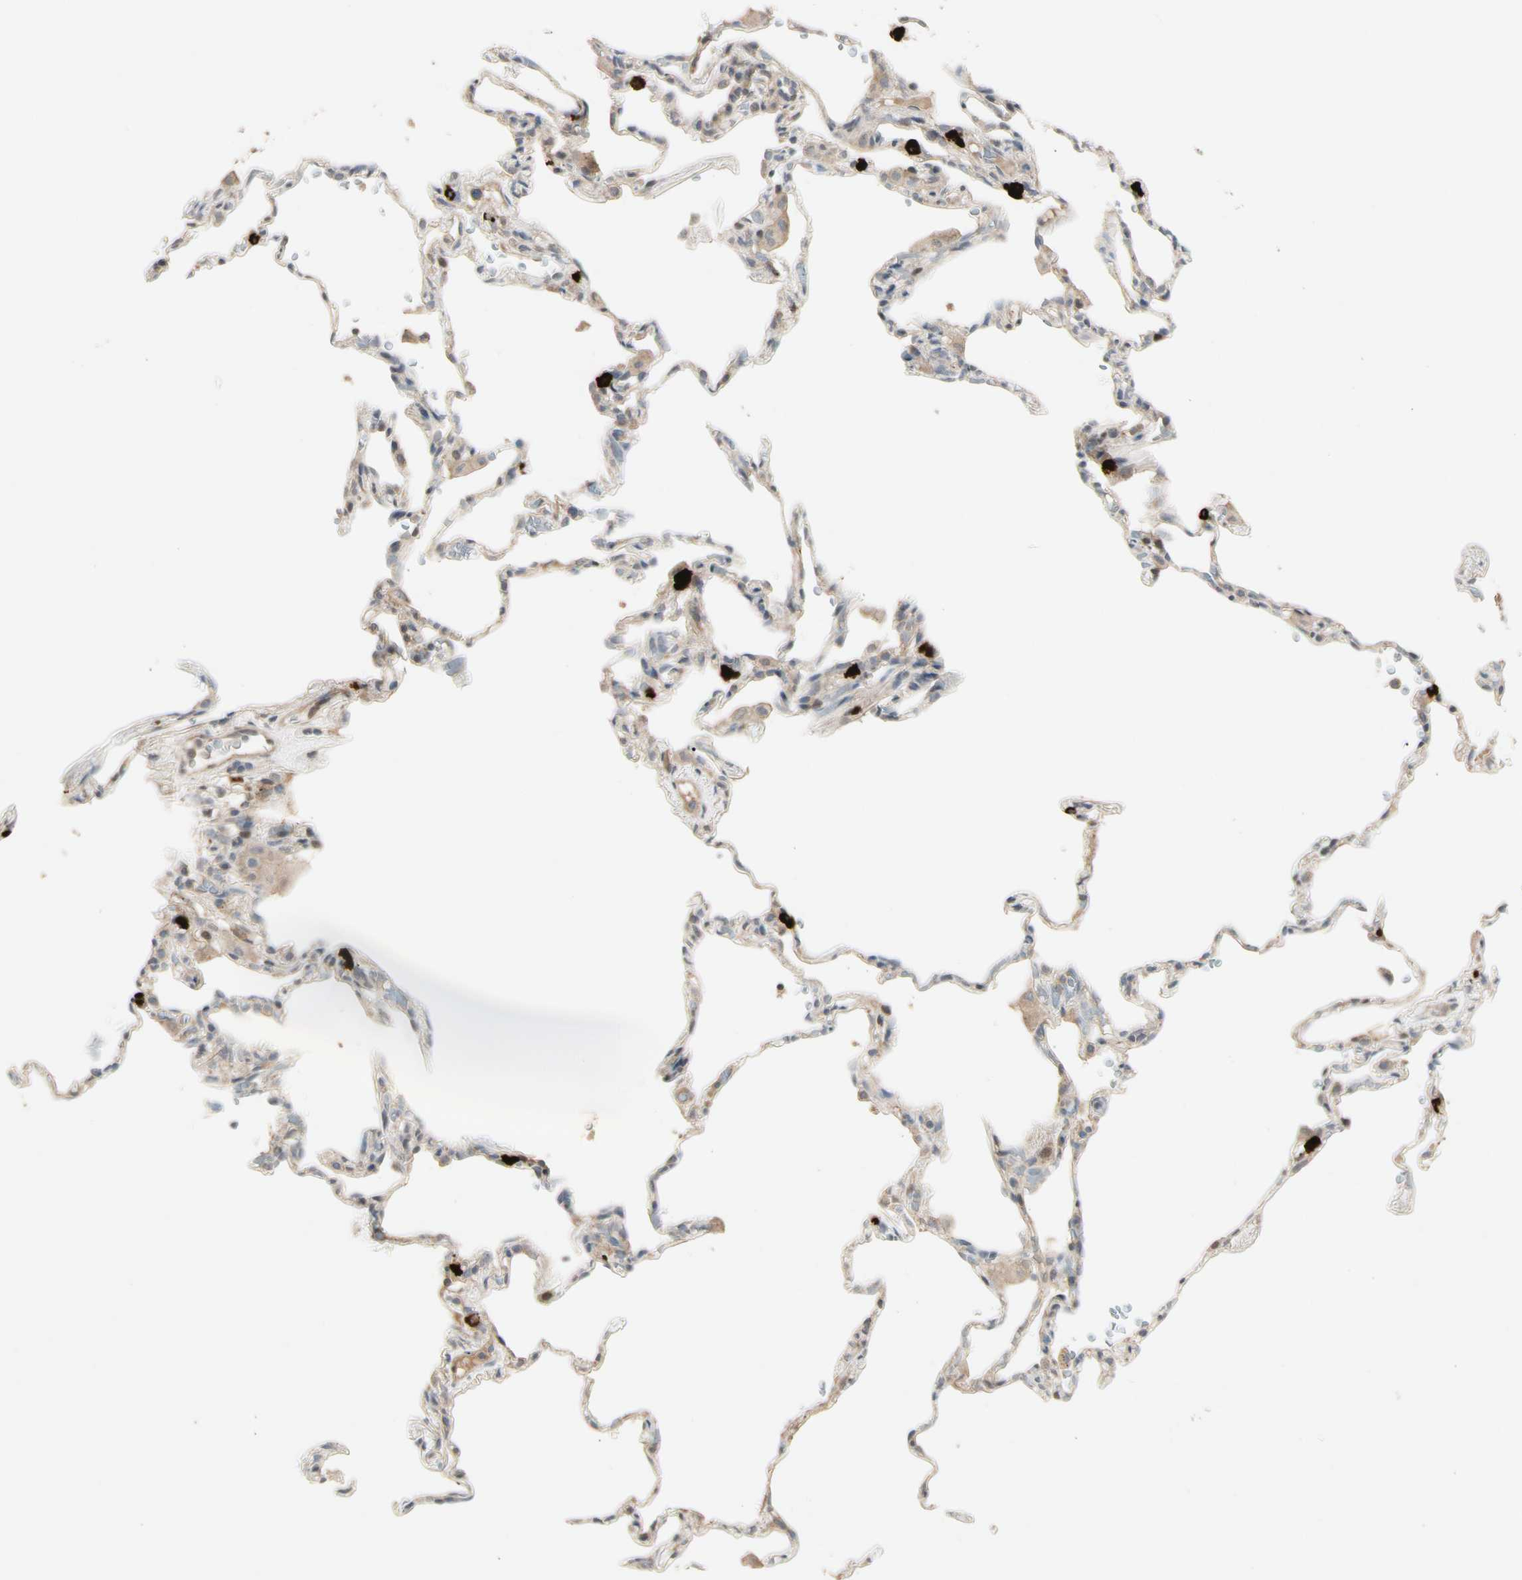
{"staining": {"intensity": "weak", "quantity": "25%-75%", "location": "cytoplasmic/membranous"}, "tissue": "lung", "cell_type": "Alveolar cells", "image_type": "normal", "snomed": [{"axis": "morphology", "description": "Normal tissue, NOS"}, {"axis": "topography", "description": "Lung"}], "caption": "Approximately 25%-75% of alveolar cells in benign lung reveal weak cytoplasmic/membranous protein positivity as visualized by brown immunohistochemical staining.", "gene": "ATG4C", "patient": {"sex": "male", "age": 59}}